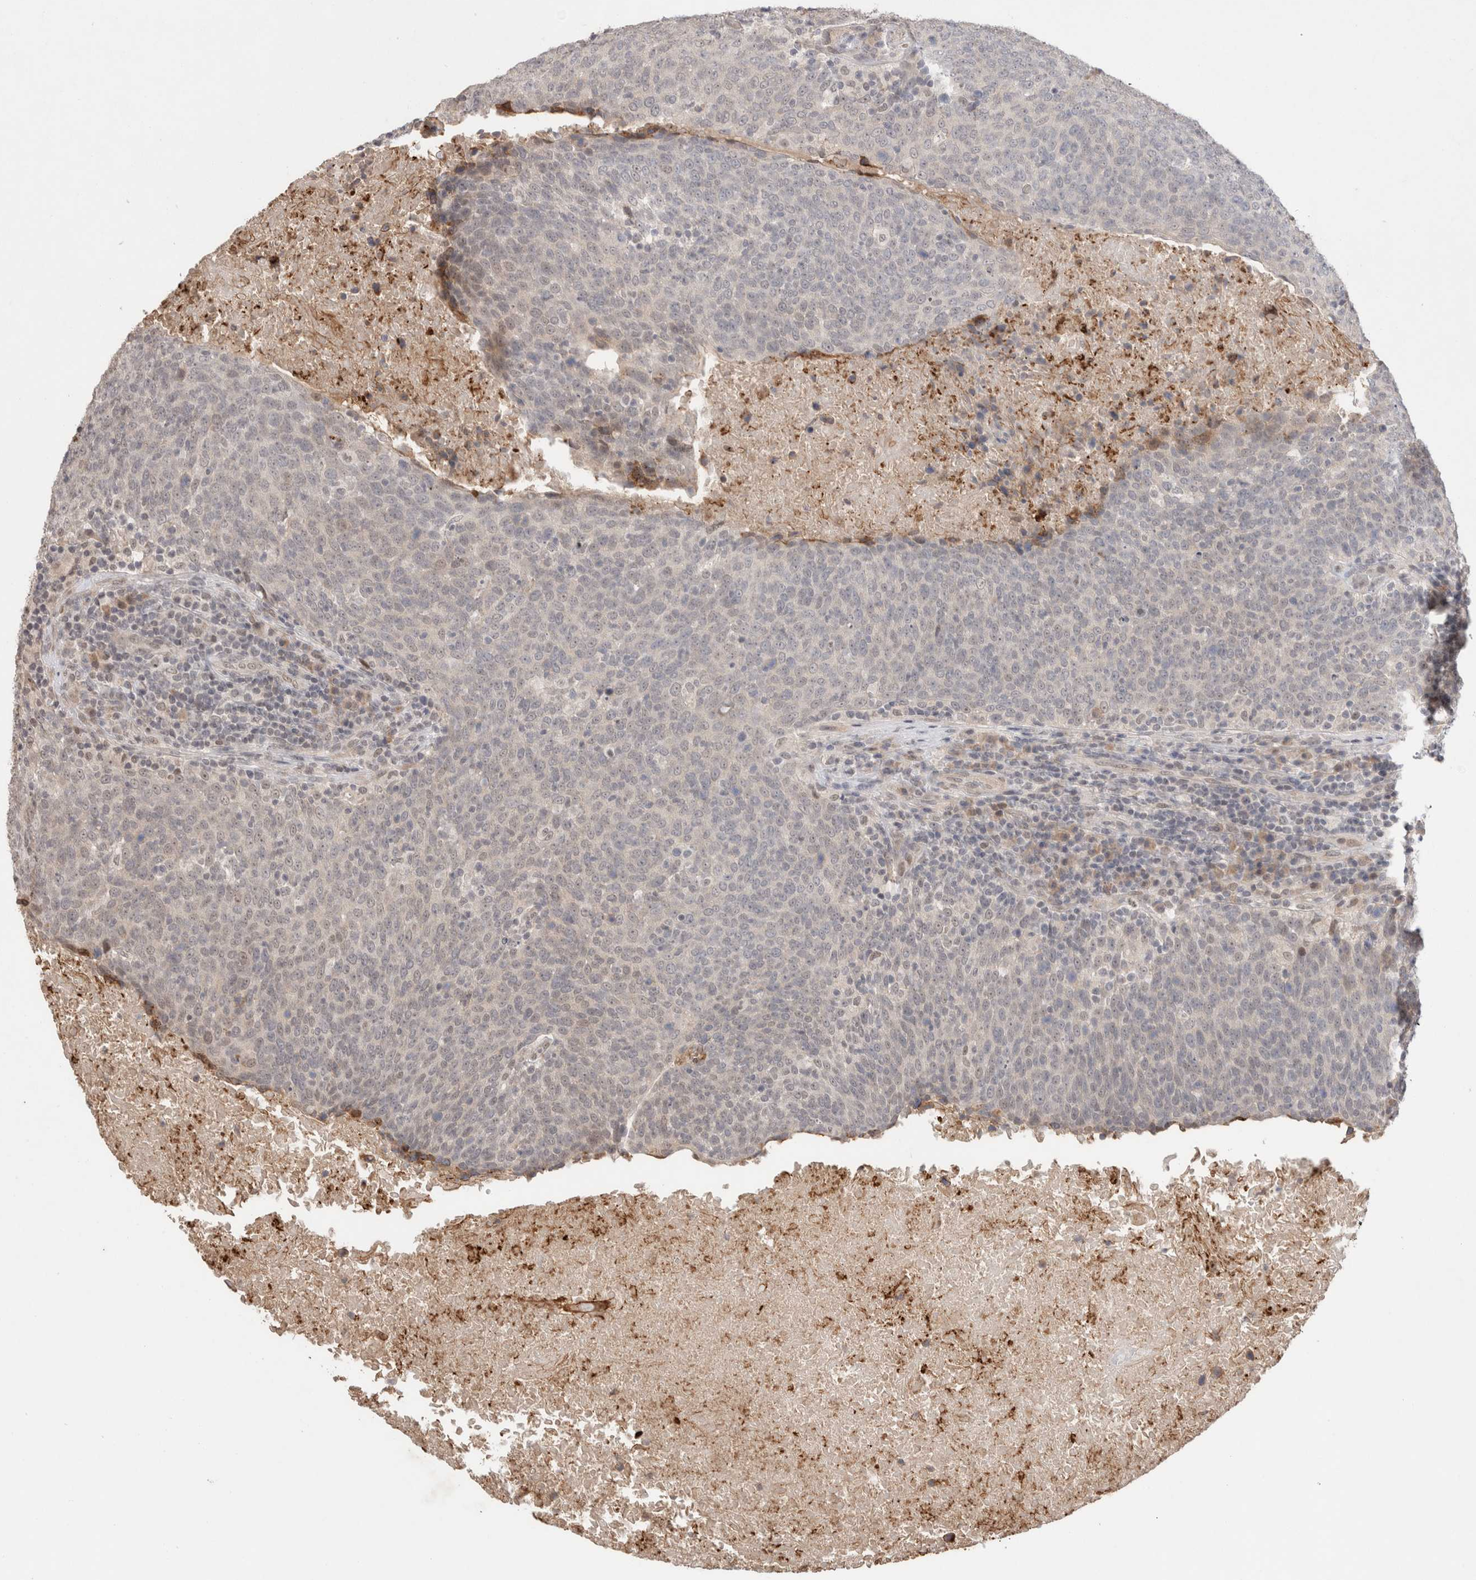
{"staining": {"intensity": "negative", "quantity": "none", "location": "none"}, "tissue": "head and neck cancer", "cell_type": "Tumor cells", "image_type": "cancer", "snomed": [{"axis": "morphology", "description": "Squamous cell carcinoma, NOS"}, {"axis": "morphology", "description": "Squamous cell carcinoma, metastatic, NOS"}, {"axis": "topography", "description": "Lymph node"}, {"axis": "topography", "description": "Head-Neck"}], "caption": "This is a histopathology image of immunohistochemistry staining of head and neck cancer (metastatic squamous cell carcinoma), which shows no expression in tumor cells.", "gene": "SYDE2", "patient": {"sex": "male", "age": 62}}